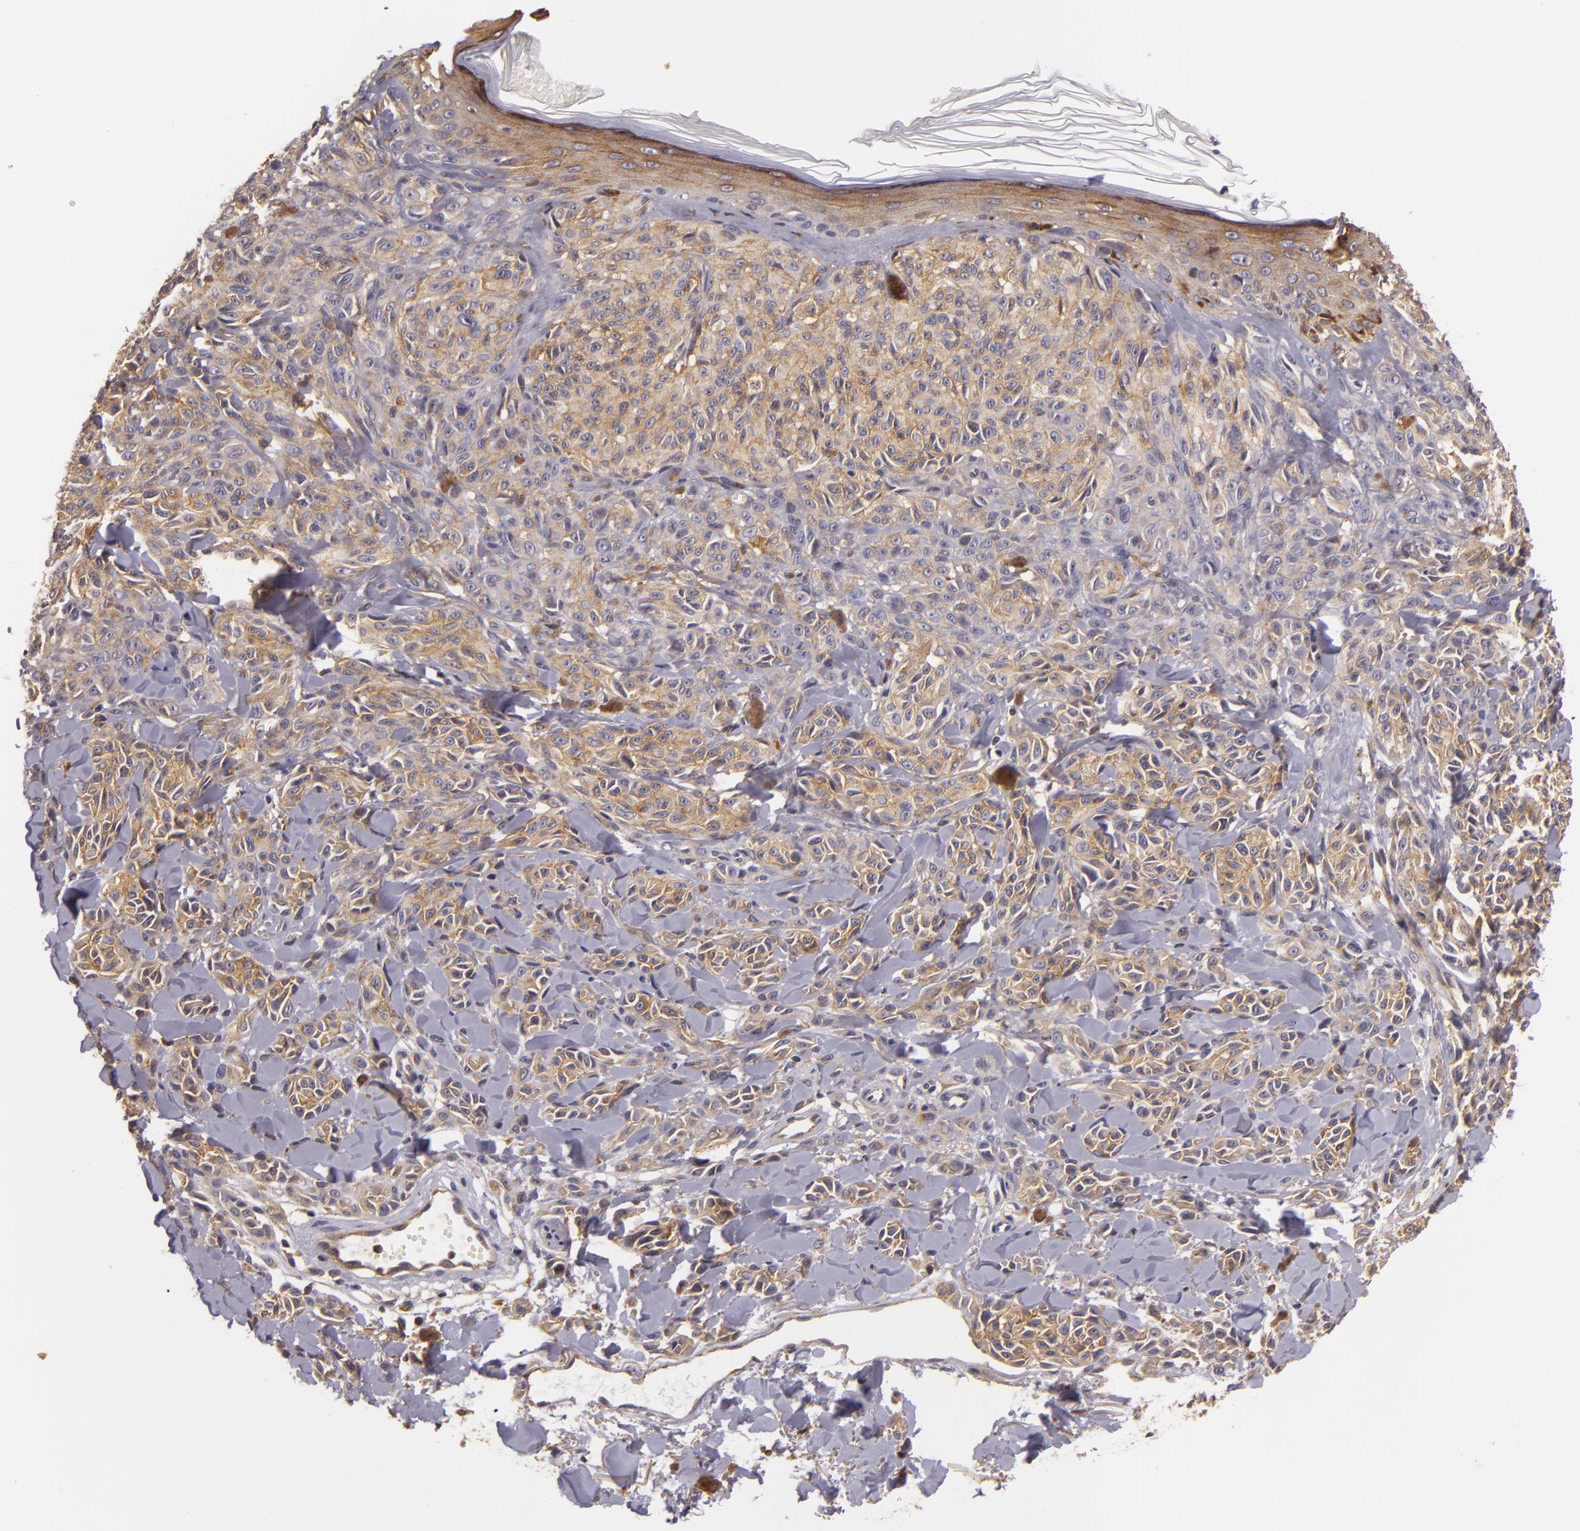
{"staining": {"intensity": "moderate", "quantity": ">75%", "location": "cytoplasmic/membranous"}, "tissue": "melanoma", "cell_type": "Tumor cells", "image_type": "cancer", "snomed": [{"axis": "morphology", "description": "Malignant melanoma, NOS"}, {"axis": "topography", "description": "Skin"}], "caption": "A photomicrograph of melanoma stained for a protein demonstrates moderate cytoplasmic/membranous brown staining in tumor cells. The protein of interest is shown in brown color, while the nuclei are stained blue.", "gene": "TOM1", "patient": {"sex": "female", "age": 73}}